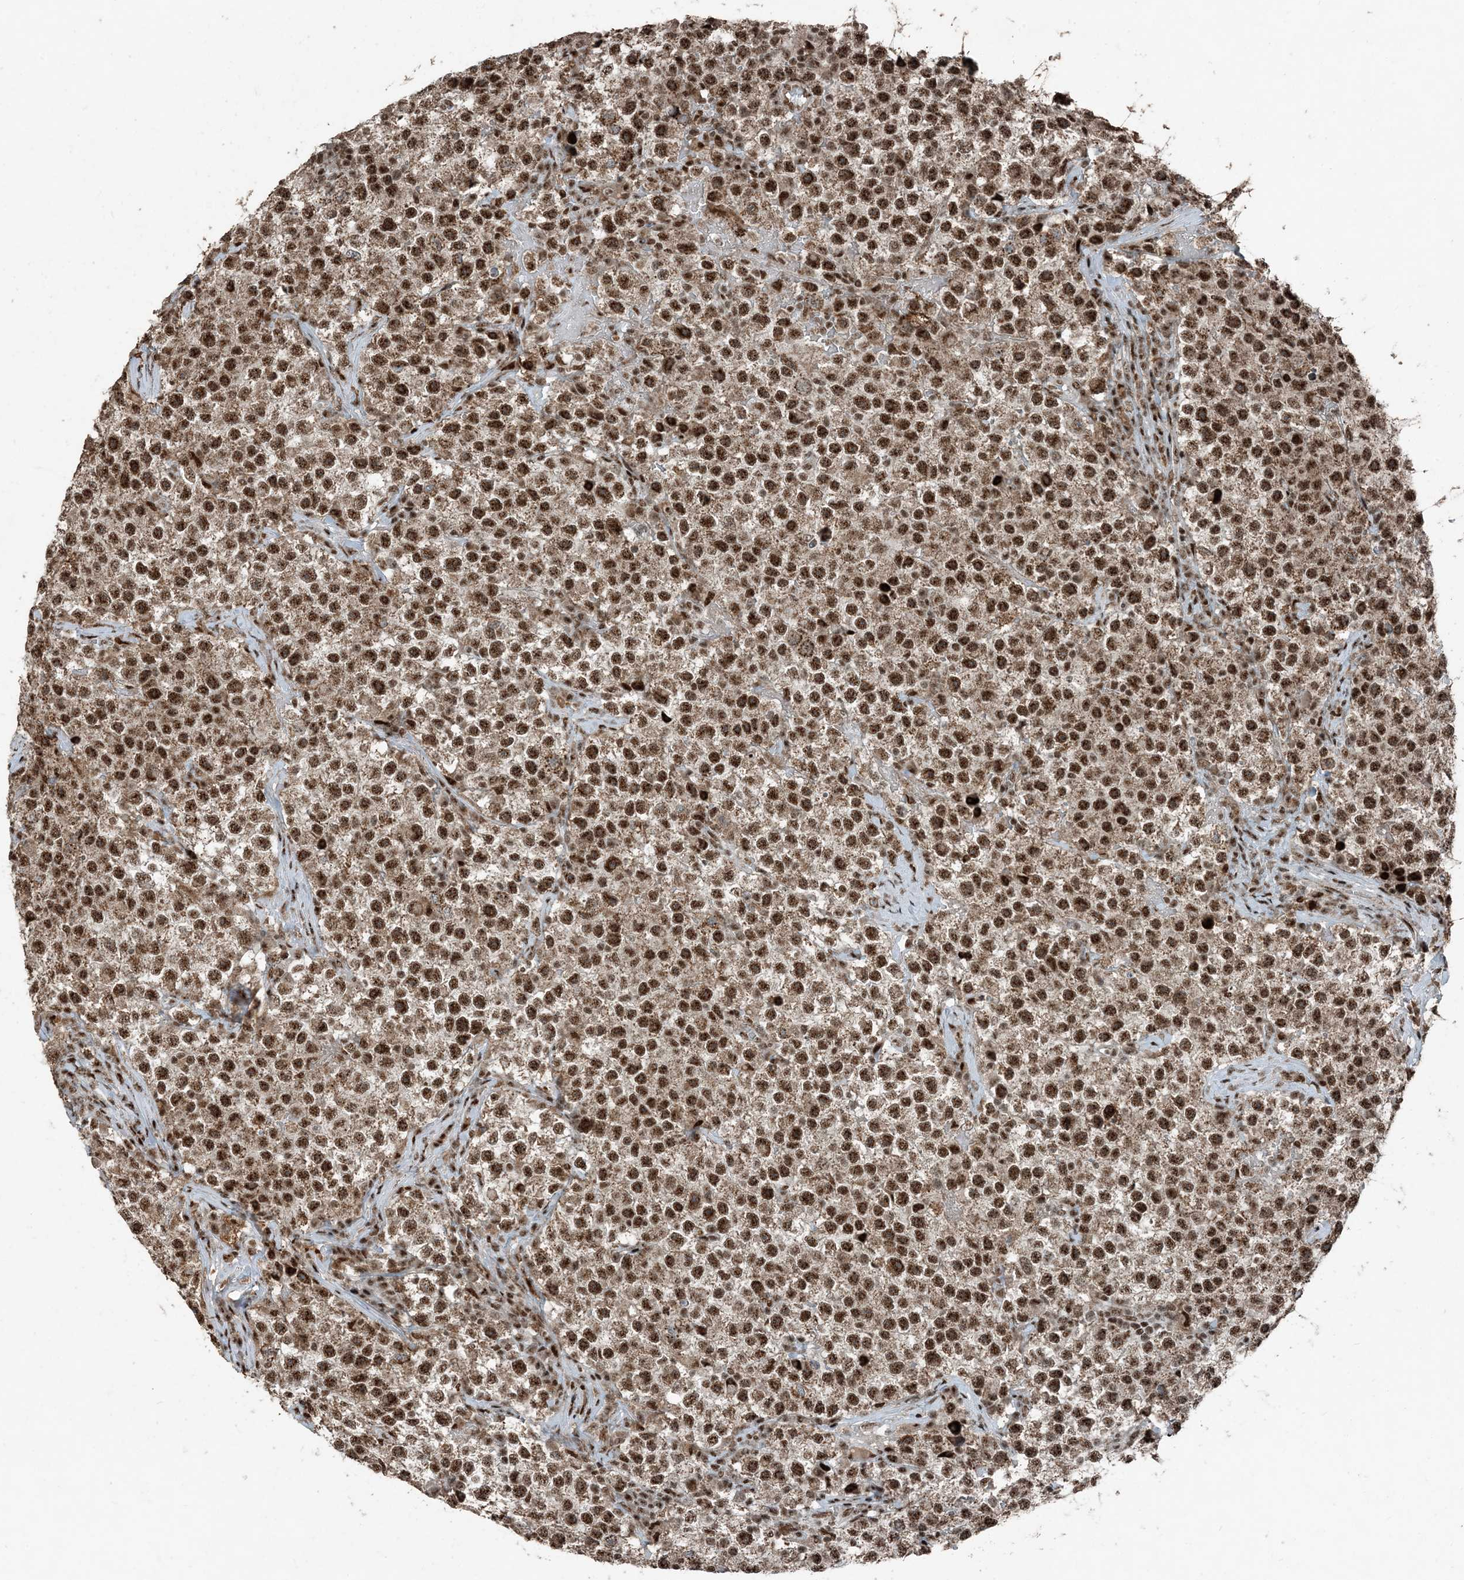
{"staining": {"intensity": "moderate", "quantity": ">75%", "location": "cytoplasmic/membranous,nuclear"}, "tissue": "testis cancer", "cell_type": "Tumor cells", "image_type": "cancer", "snomed": [{"axis": "morphology", "description": "Seminoma, NOS"}, {"axis": "topography", "description": "Testis"}], "caption": "Seminoma (testis) stained with DAB (3,3'-diaminobenzidine) immunohistochemistry shows medium levels of moderate cytoplasmic/membranous and nuclear staining in about >75% of tumor cells.", "gene": "TADA2B", "patient": {"sex": "male", "age": 22}}